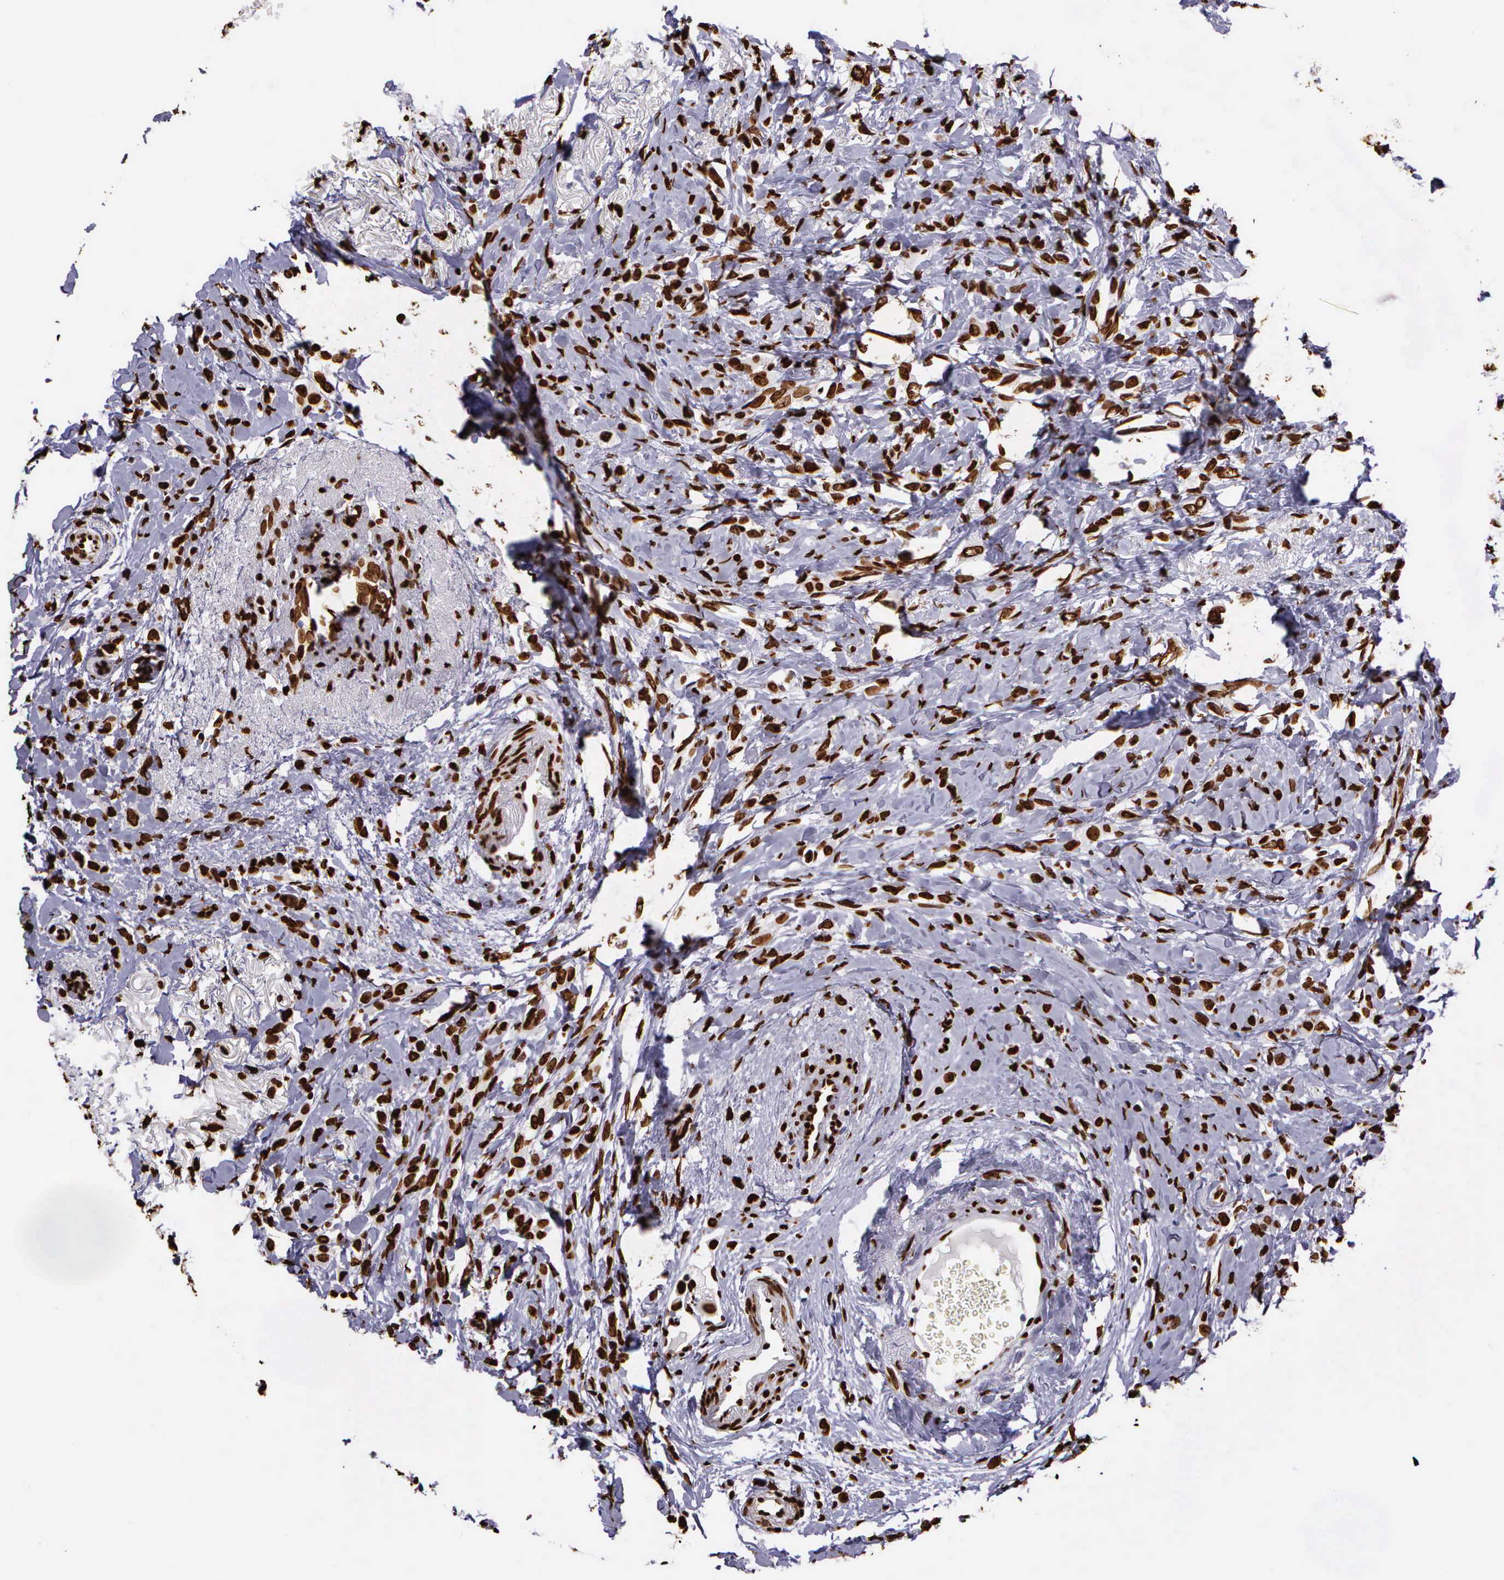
{"staining": {"intensity": "strong", "quantity": ">75%", "location": "nuclear"}, "tissue": "breast cancer", "cell_type": "Tumor cells", "image_type": "cancer", "snomed": [{"axis": "morphology", "description": "Lobular carcinoma"}, {"axis": "topography", "description": "Breast"}], "caption": "A histopathology image showing strong nuclear expression in approximately >75% of tumor cells in breast cancer, as visualized by brown immunohistochemical staining.", "gene": "H1-0", "patient": {"sex": "female", "age": 57}}